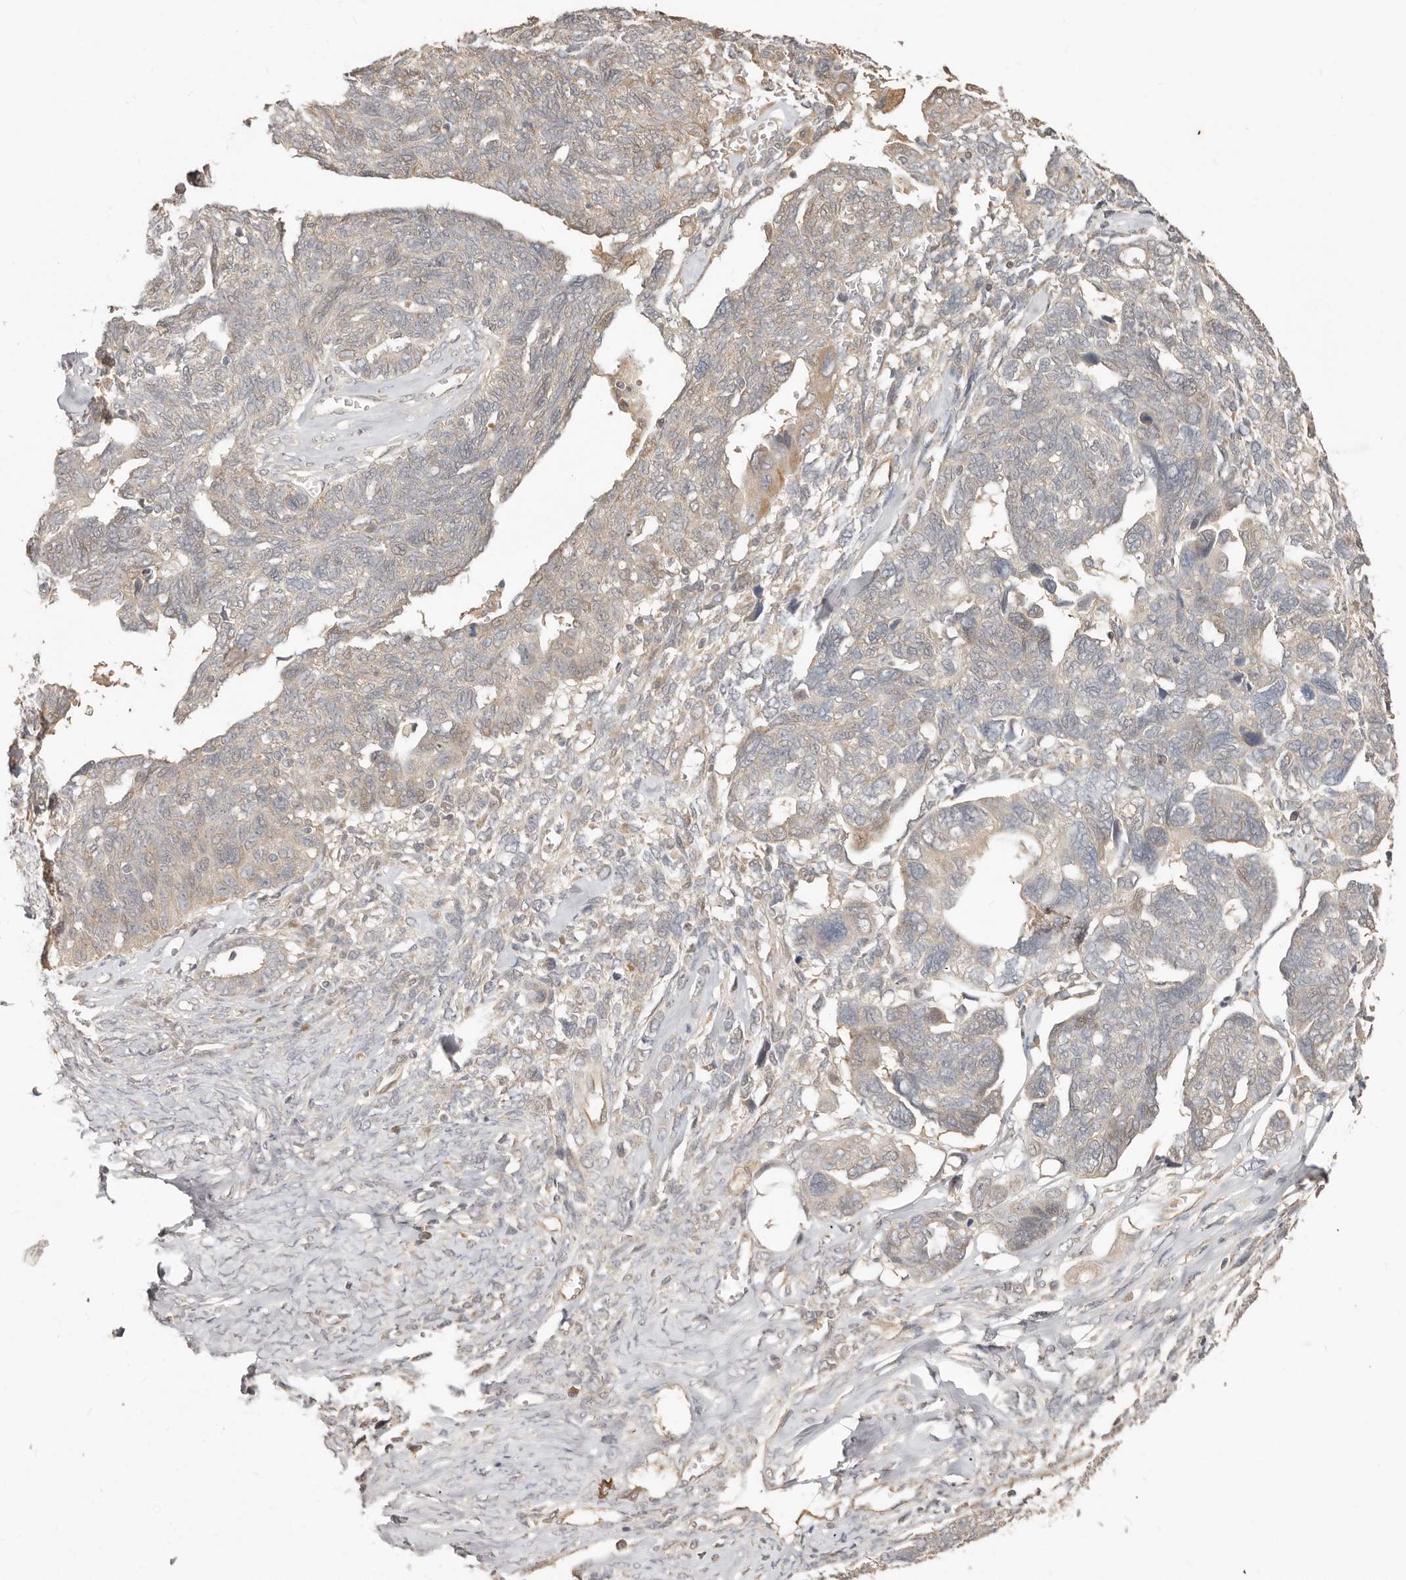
{"staining": {"intensity": "weak", "quantity": "25%-75%", "location": "cytoplasmic/membranous"}, "tissue": "ovarian cancer", "cell_type": "Tumor cells", "image_type": "cancer", "snomed": [{"axis": "morphology", "description": "Cystadenocarcinoma, serous, NOS"}, {"axis": "topography", "description": "Ovary"}], "caption": "DAB (3,3'-diaminobenzidine) immunohistochemical staining of ovarian serous cystadenocarcinoma displays weak cytoplasmic/membranous protein positivity in about 25%-75% of tumor cells. The staining was performed using DAB (3,3'-diaminobenzidine), with brown indicating positive protein expression. Nuclei are stained blue with hematoxylin.", "gene": "MTFR2", "patient": {"sex": "female", "age": 79}}